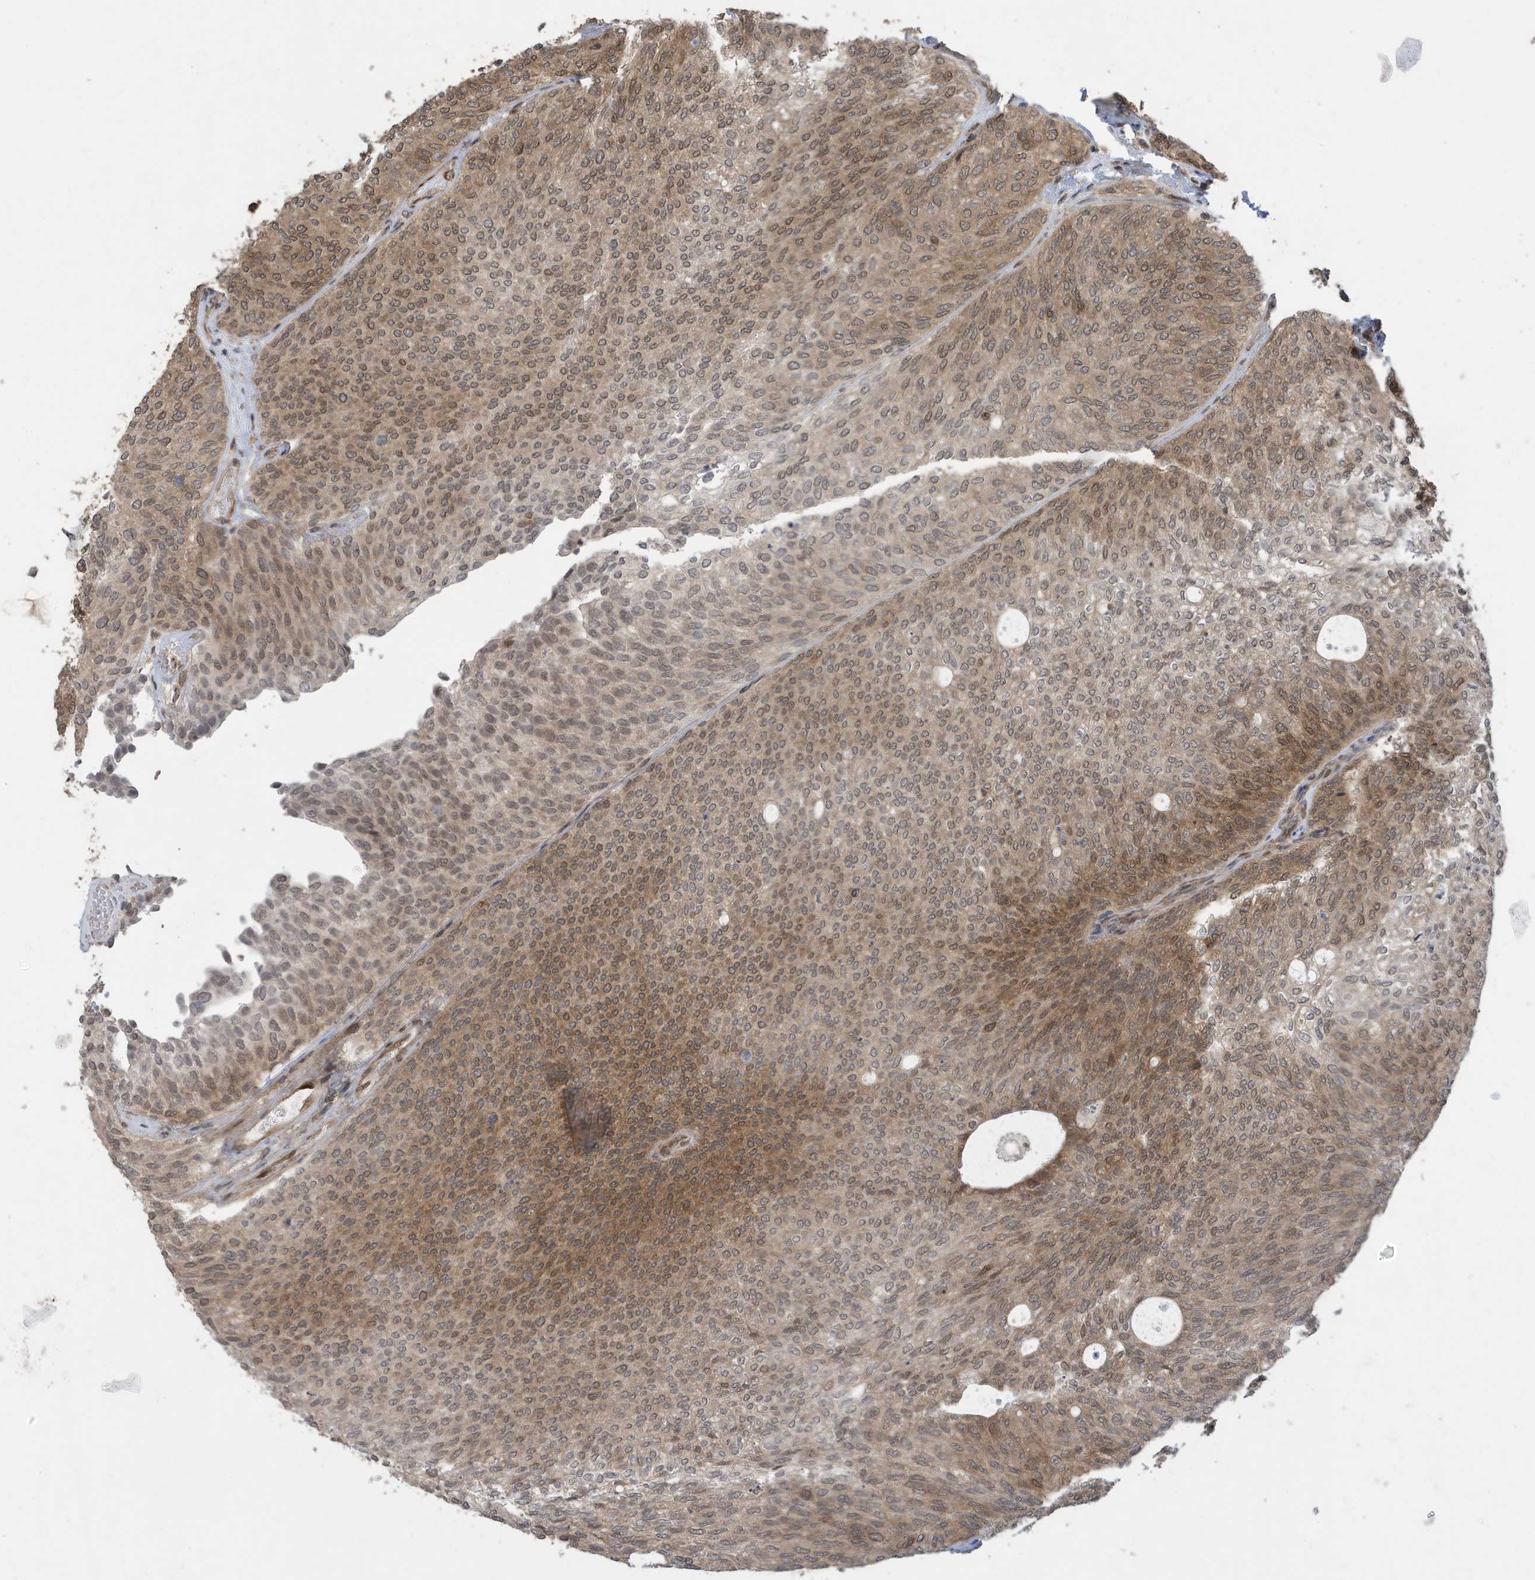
{"staining": {"intensity": "moderate", "quantity": ">75%", "location": "cytoplasmic/membranous,nuclear"}, "tissue": "urothelial cancer", "cell_type": "Tumor cells", "image_type": "cancer", "snomed": [{"axis": "morphology", "description": "Urothelial carcinoma, Low grade"}, {"axis": "topography", "description": "Urinary bladder"}], "caption": "Protein analysis of low-grade urothelial carcinoma tissue displays moderate cytoplasmic/membranous and nuclear positivity in approximately >75% of tumor cells.", "gene": "UBQLN1", "patient": {"sex": "female", "age": 79}}